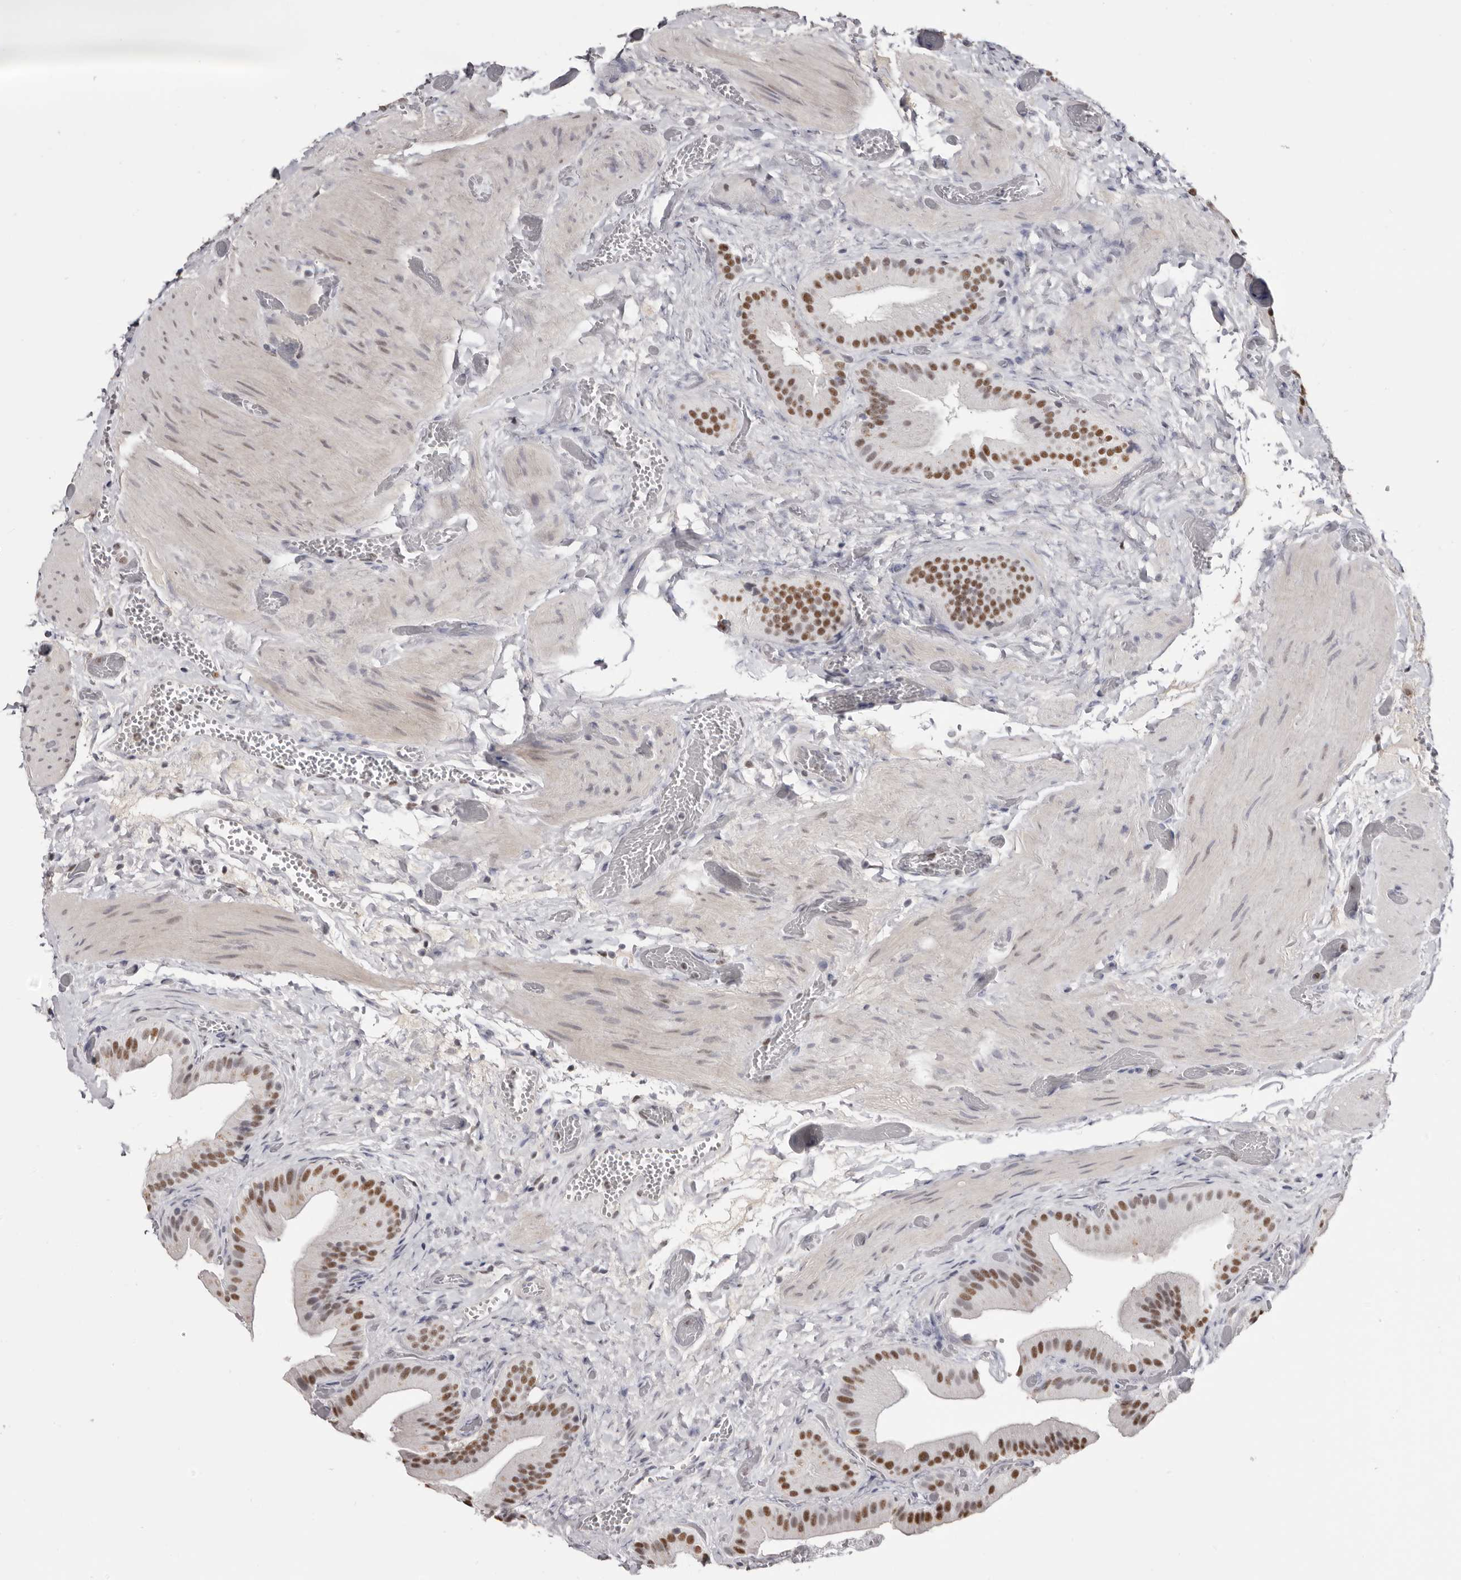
{"staining": {"intensity": "strong", "quantity": ">75%", "location": "nuclear"}, "tissue": "gallbladder", "cell_type": "Glandular cells", "image_type": "normal", "snomed": [{"axis": "morphology", "description": "Normal tissue, NOS"}, {"axis": "topography", "description": "Gallbladder"}], "caption": "Protein staining of normal gallbladder displays strong nuclear positivity in approximately >75% of glandular cells.", "gene": "SCAF4", "patient": {"sex": "female", "age": 64}}